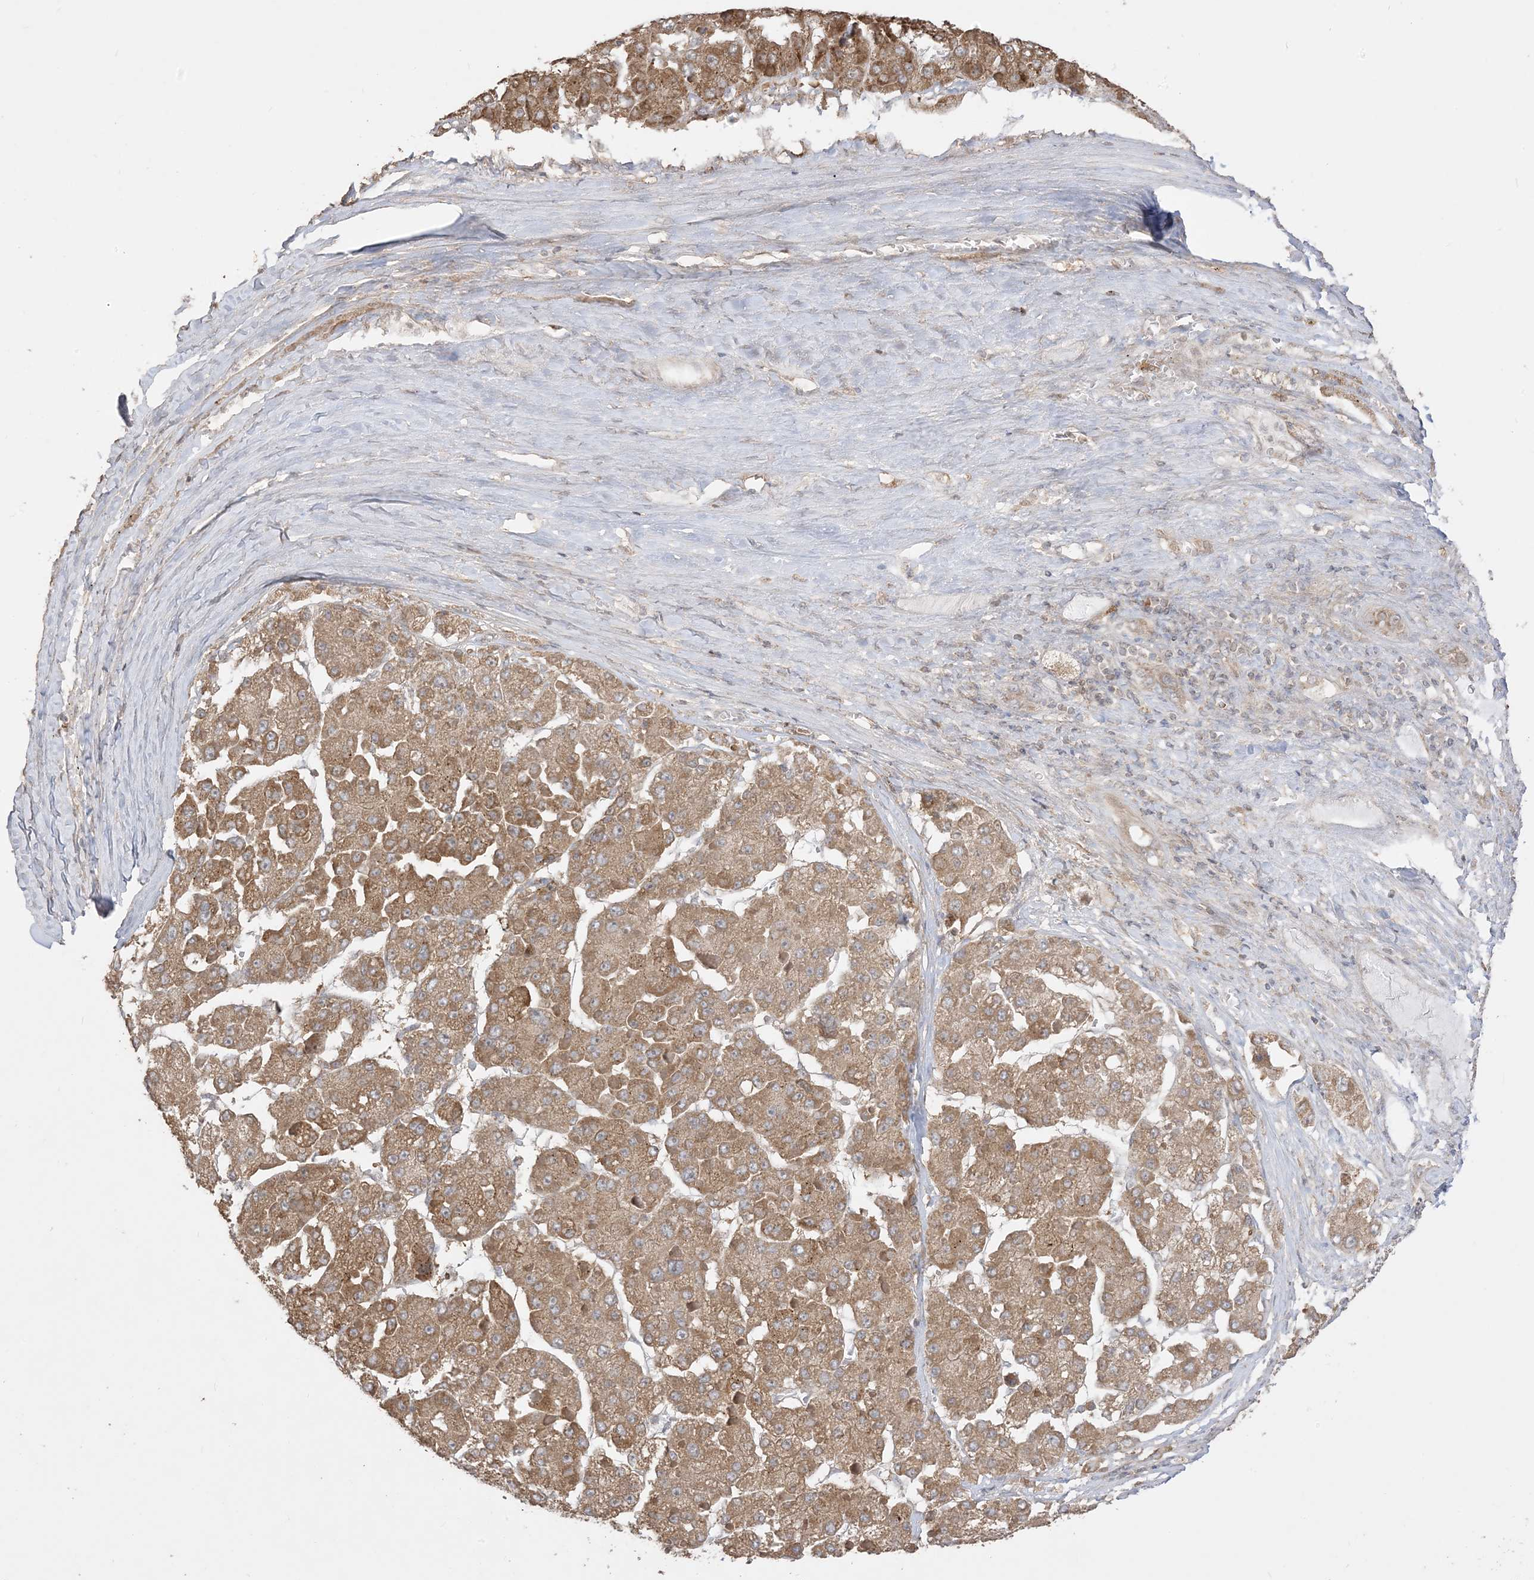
{"staining": {"intensity": "strong", "quantity": ">75%", "location": "cytoplasmic/membranous"}, "tissue": "liver cancer", "cell_type": "Tumor cells", "image_type": "cancer", "snomed": [{"axis": "morphology", "description": "Carcinoma, Hepatocellular, NOS"}, {"axis": "topography", "description": "Liver"}], "caption": "Immunohistochemical staining of liver cancer (hepatocellular carcinoma) demonstrates strong cytoplasmic/membranous protein expression in approximately >75% of tumor cells. The protein is shown in brown color, while the nuclei are stained blue.", "gene": "SIRT3", "patient": {"sex": "female", "age": 73}}